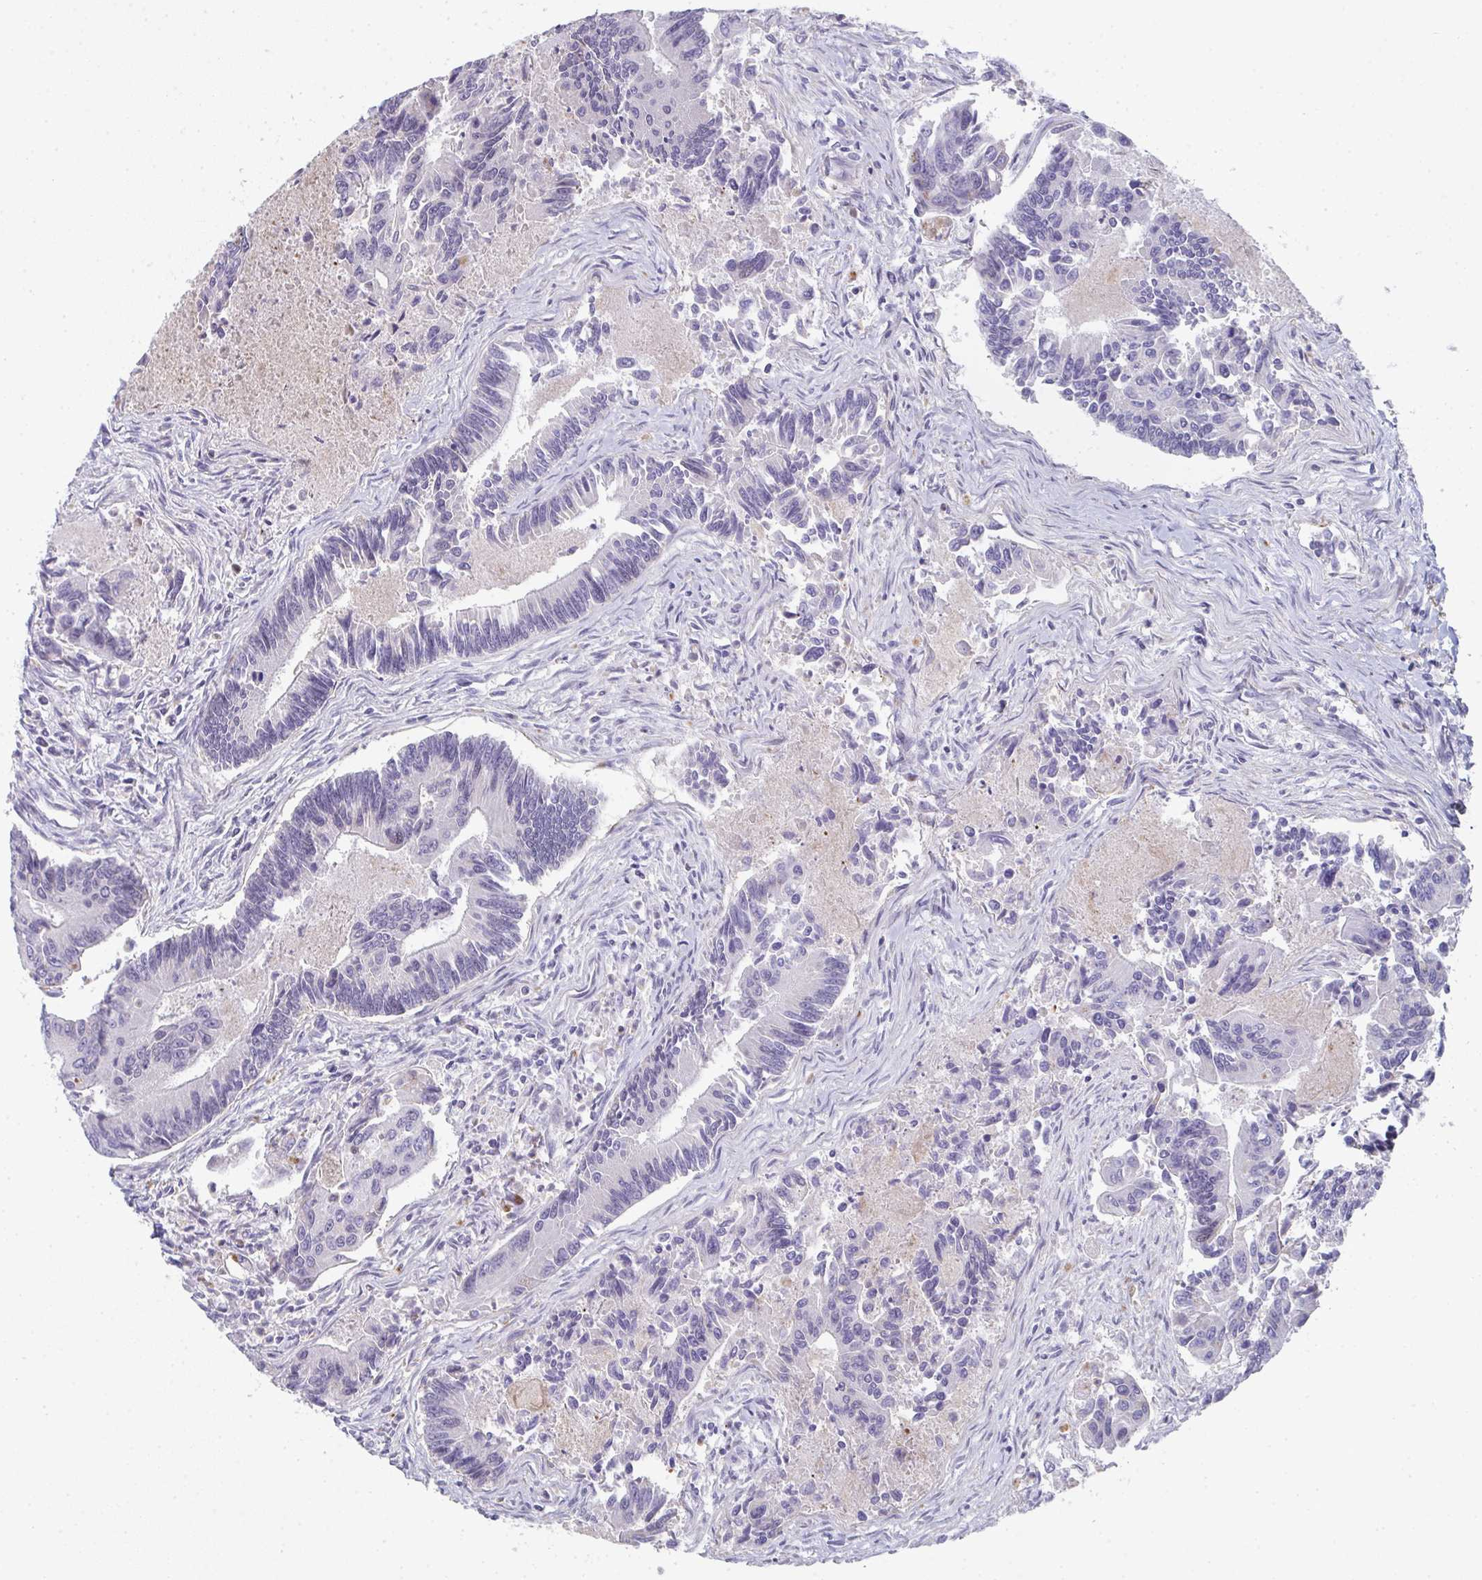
{"staining": {"intensity": "negative", "quantity": "none", "location": "none"}, "tissue": "colorectal cancer", "cell_type": "Tumor cells", "image_type": "cancer", "snomed": [{"axis": "morphology", "description": "Adenocarcinoma, NOS"}, {"axis": "topography", "description": "Colon"}], "caption": "Protein analysis of adenocarcinoma (colorectal) shows no significant staining in tumor cells.", "gene": "A1CF", "patient": {"sex": "female", "age": 67}}